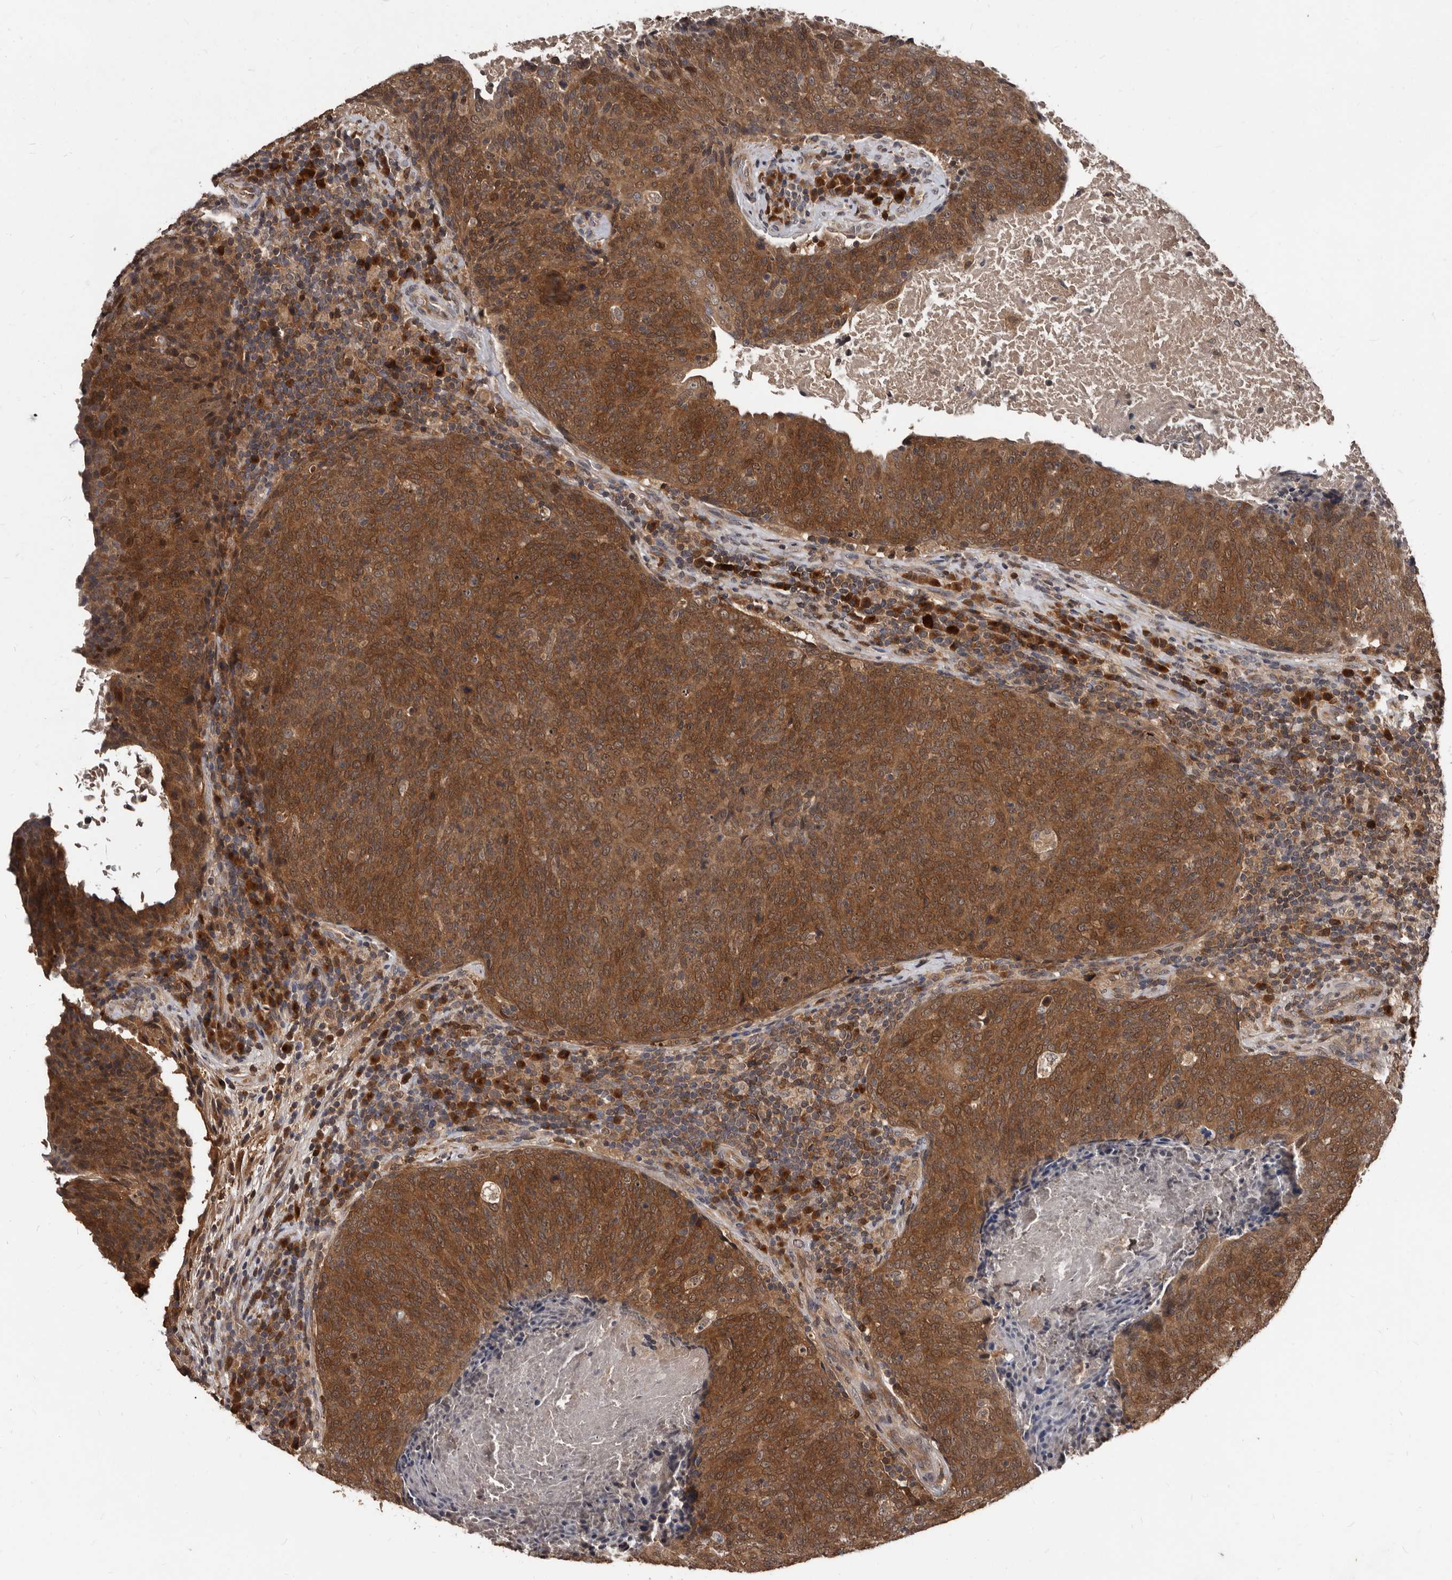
{"staining": {"intensity": "moderate", "quantity": ">75%", "location": "cytoplasmic/membranous"}, "tissue": "head and neck cancer", "cell_type": "Tumor cells", "image_type": "cancer", "snomed": [{"axis": "morphology", "description": "Squamous cell carcinoma, NOS"}, {"axis": "morphology", "description": "Squamous cell carcinoma, metastatic, NOS"}, {"axis": "topography", "description": "Lymph node"}, {"axis": "topography", "description": "Head-Neck"}], "caption": "About >75% of tumor cells in head and neck cancer (squamous cell carcinoma) display moderate cytoplasmic/membranous protein positivity as visualized by brown immunohistochemical staining.", "gene": "PMVK", "patient": {"sex": "male", "age": 62}}